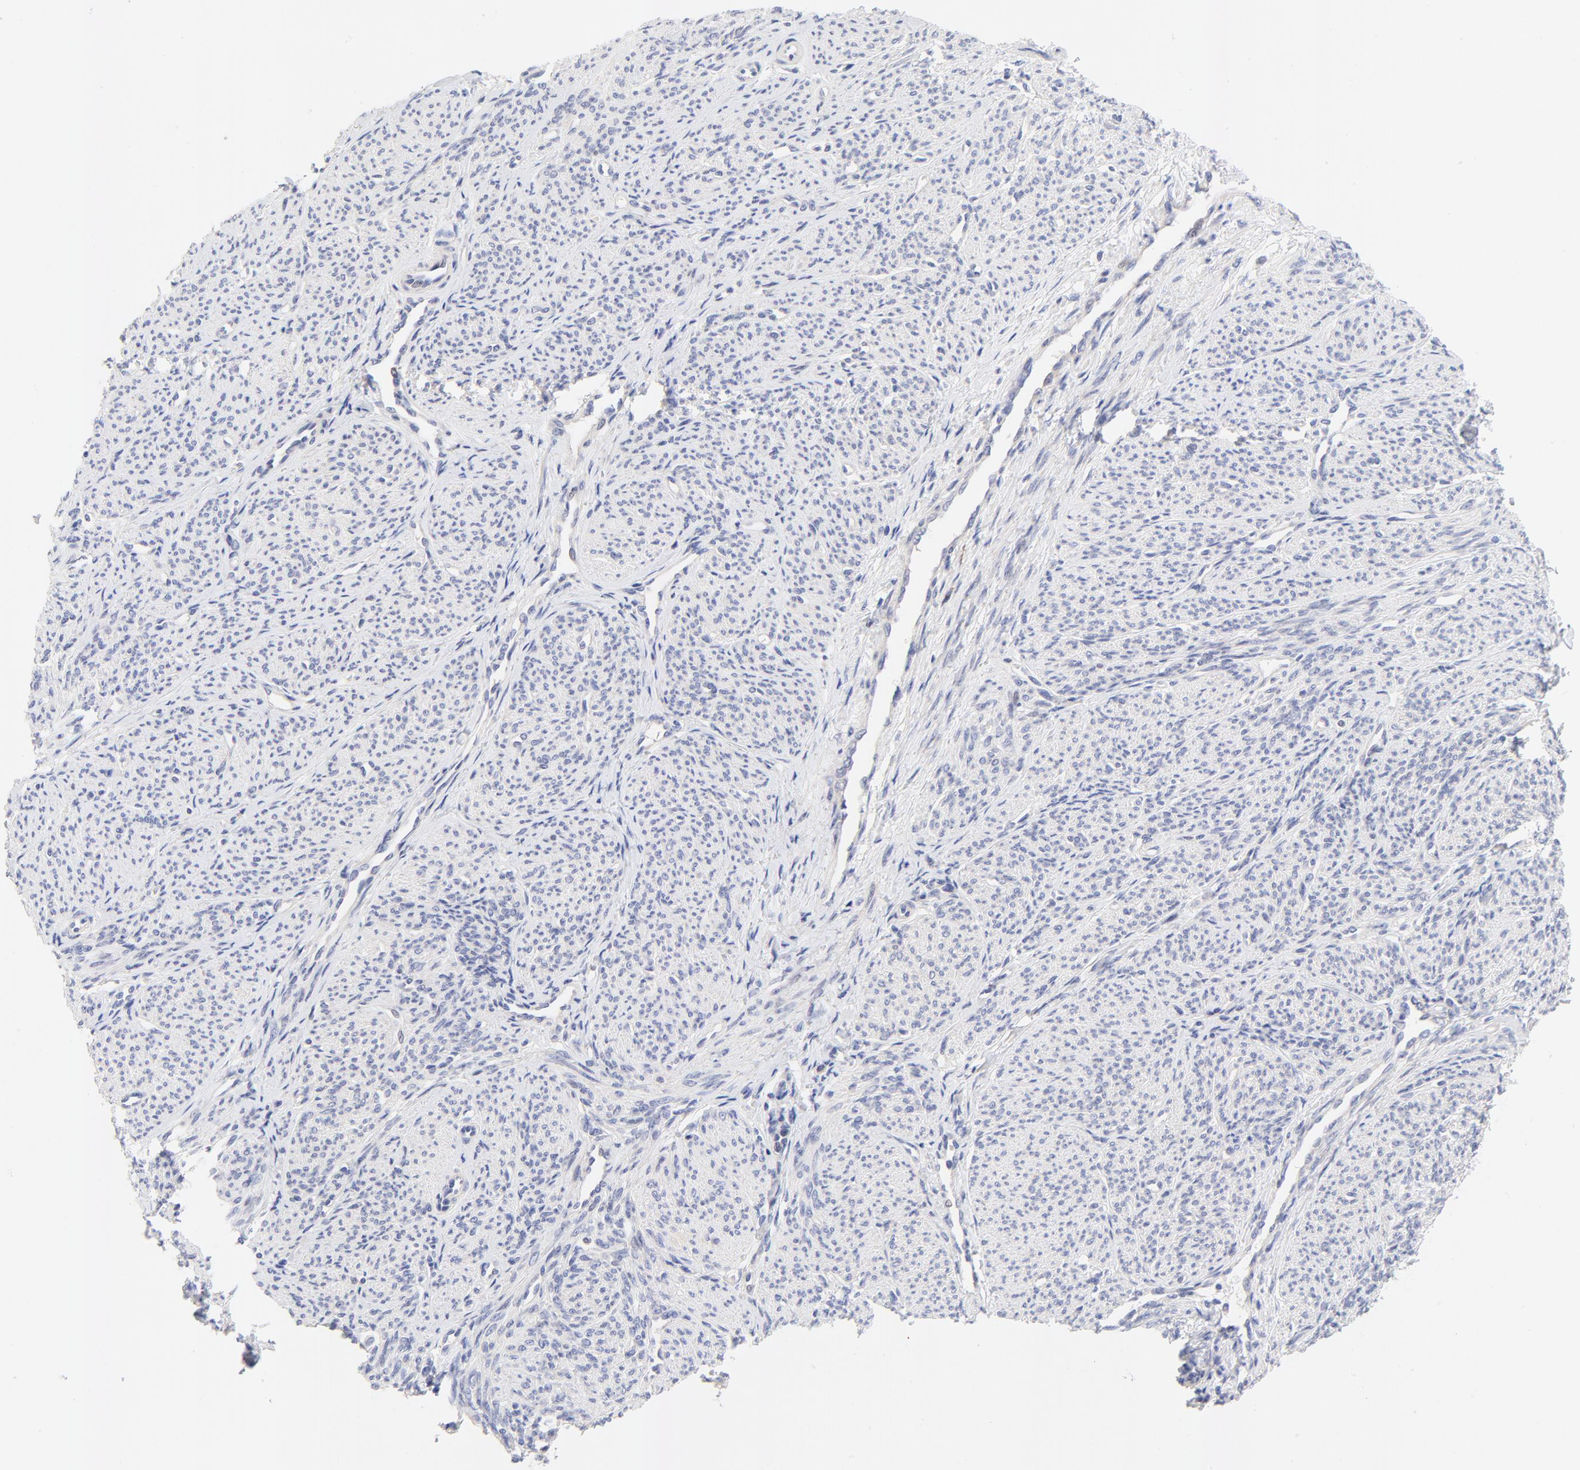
{"staining": {"intensity": "negative", "quantity": "none", "location": "none"}, "tissue": "smooth muscle", "cell_type": "Smooth muscle cells", "image_type": "normal", "snomed": [{"axis": "morphology", "description": "Normal tissue, NOS"}, {"axis": "topography", "description": "Smooth muscle"}], "caption": "DAB immunohistochemical staining of benign human smooth muscle reveals no significant expression in smooth muscle cells. (Immunohistochemistry (ihc), brightfield microscopy, high magnification).", "gene": "AFF2", "patient": {"sex": "female", "age": 65}}